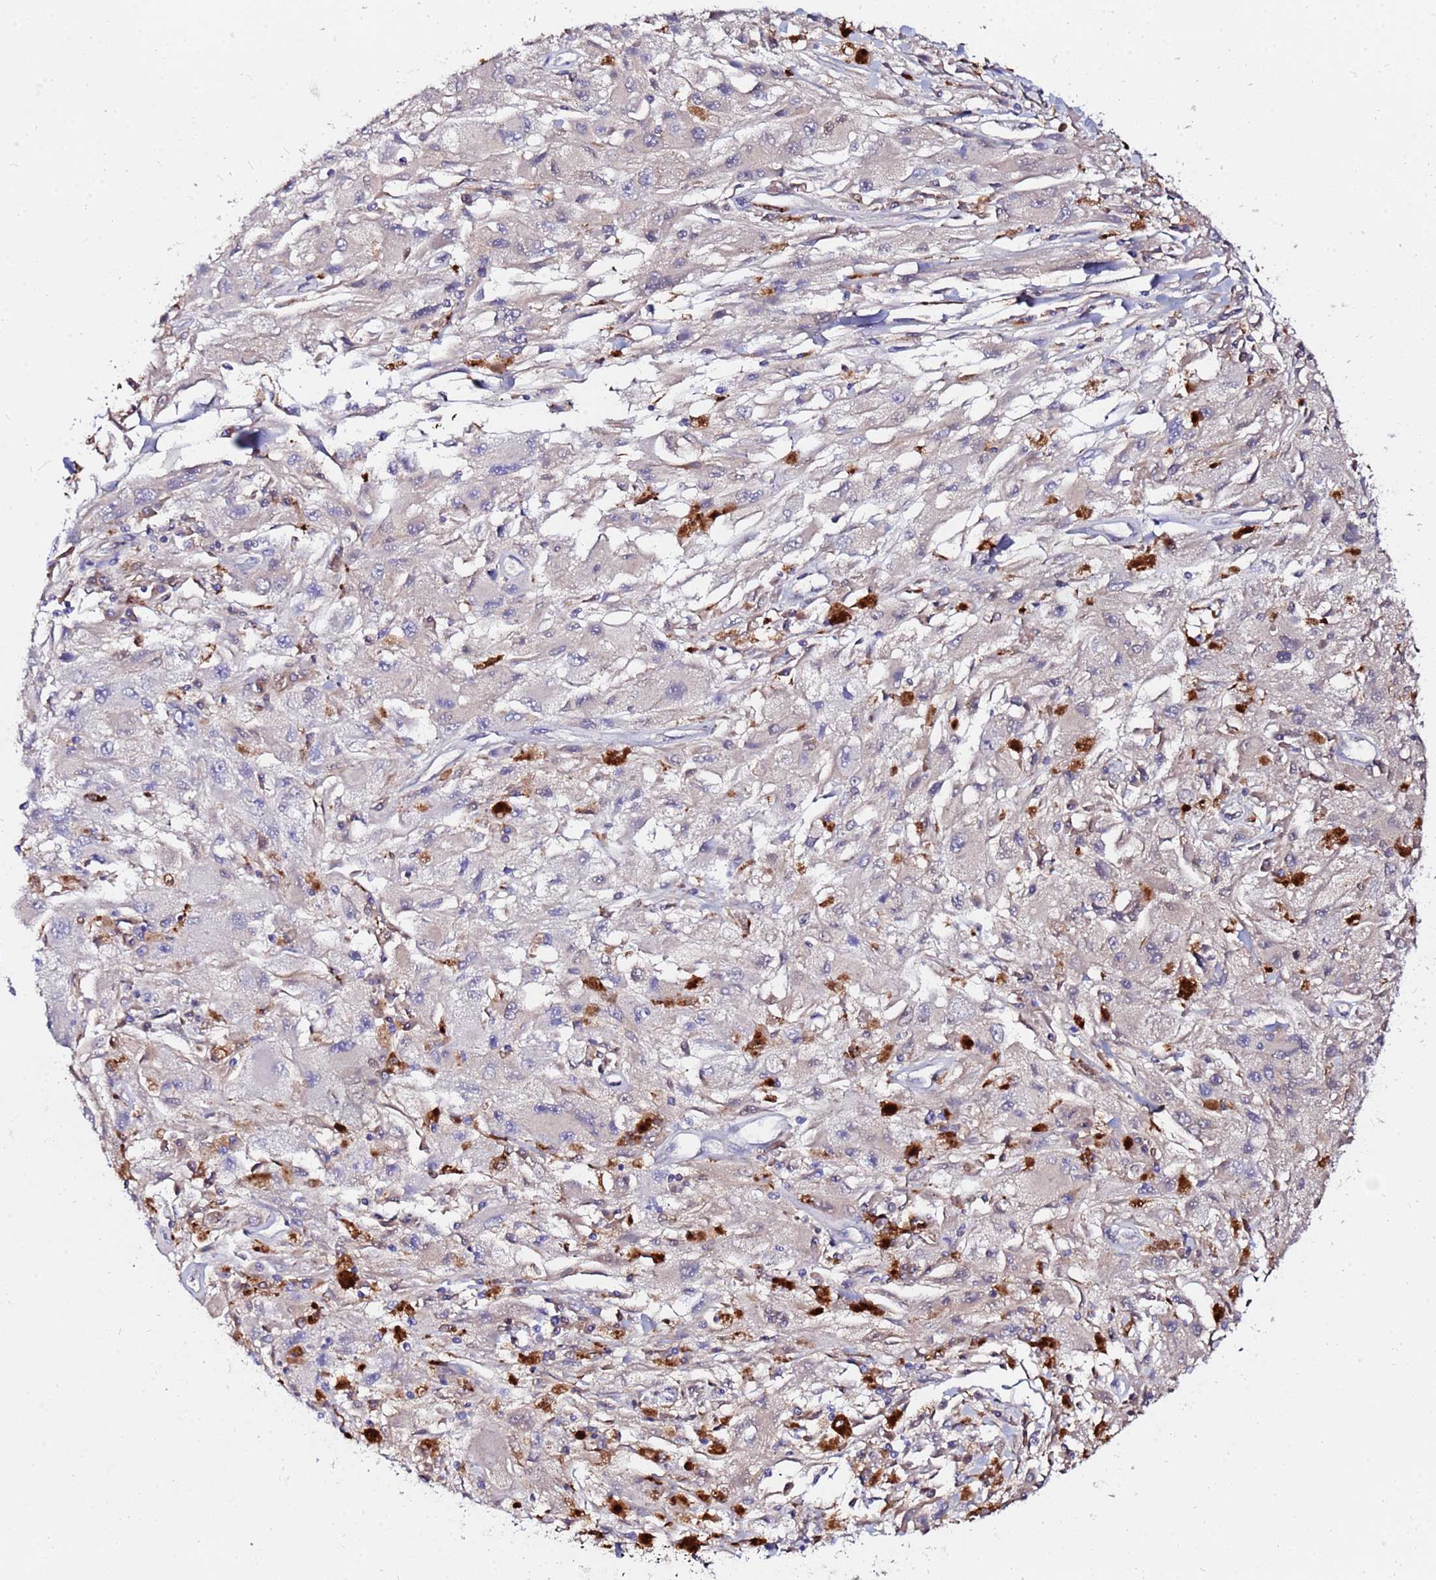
{"staining": {"intensity": "weak", "quantity": "<25%", "location": "cytoplasmic/membranous"}, "tissue": "melanoma", "cell_type": "Tumor cells", "image_type": "cancer", "snomed": [{"axis": "morphology", "description": "Malignant melanoma, Metastatic site"}, {"axis": "topography", "description": "Skin"}], "caption": "A photomicrograph of human malignant melanoma (metastatic site) is negative for staining in tumor cells.", "gene": "TUBAL3", "patient": {"sex": "male", "age": 53}}